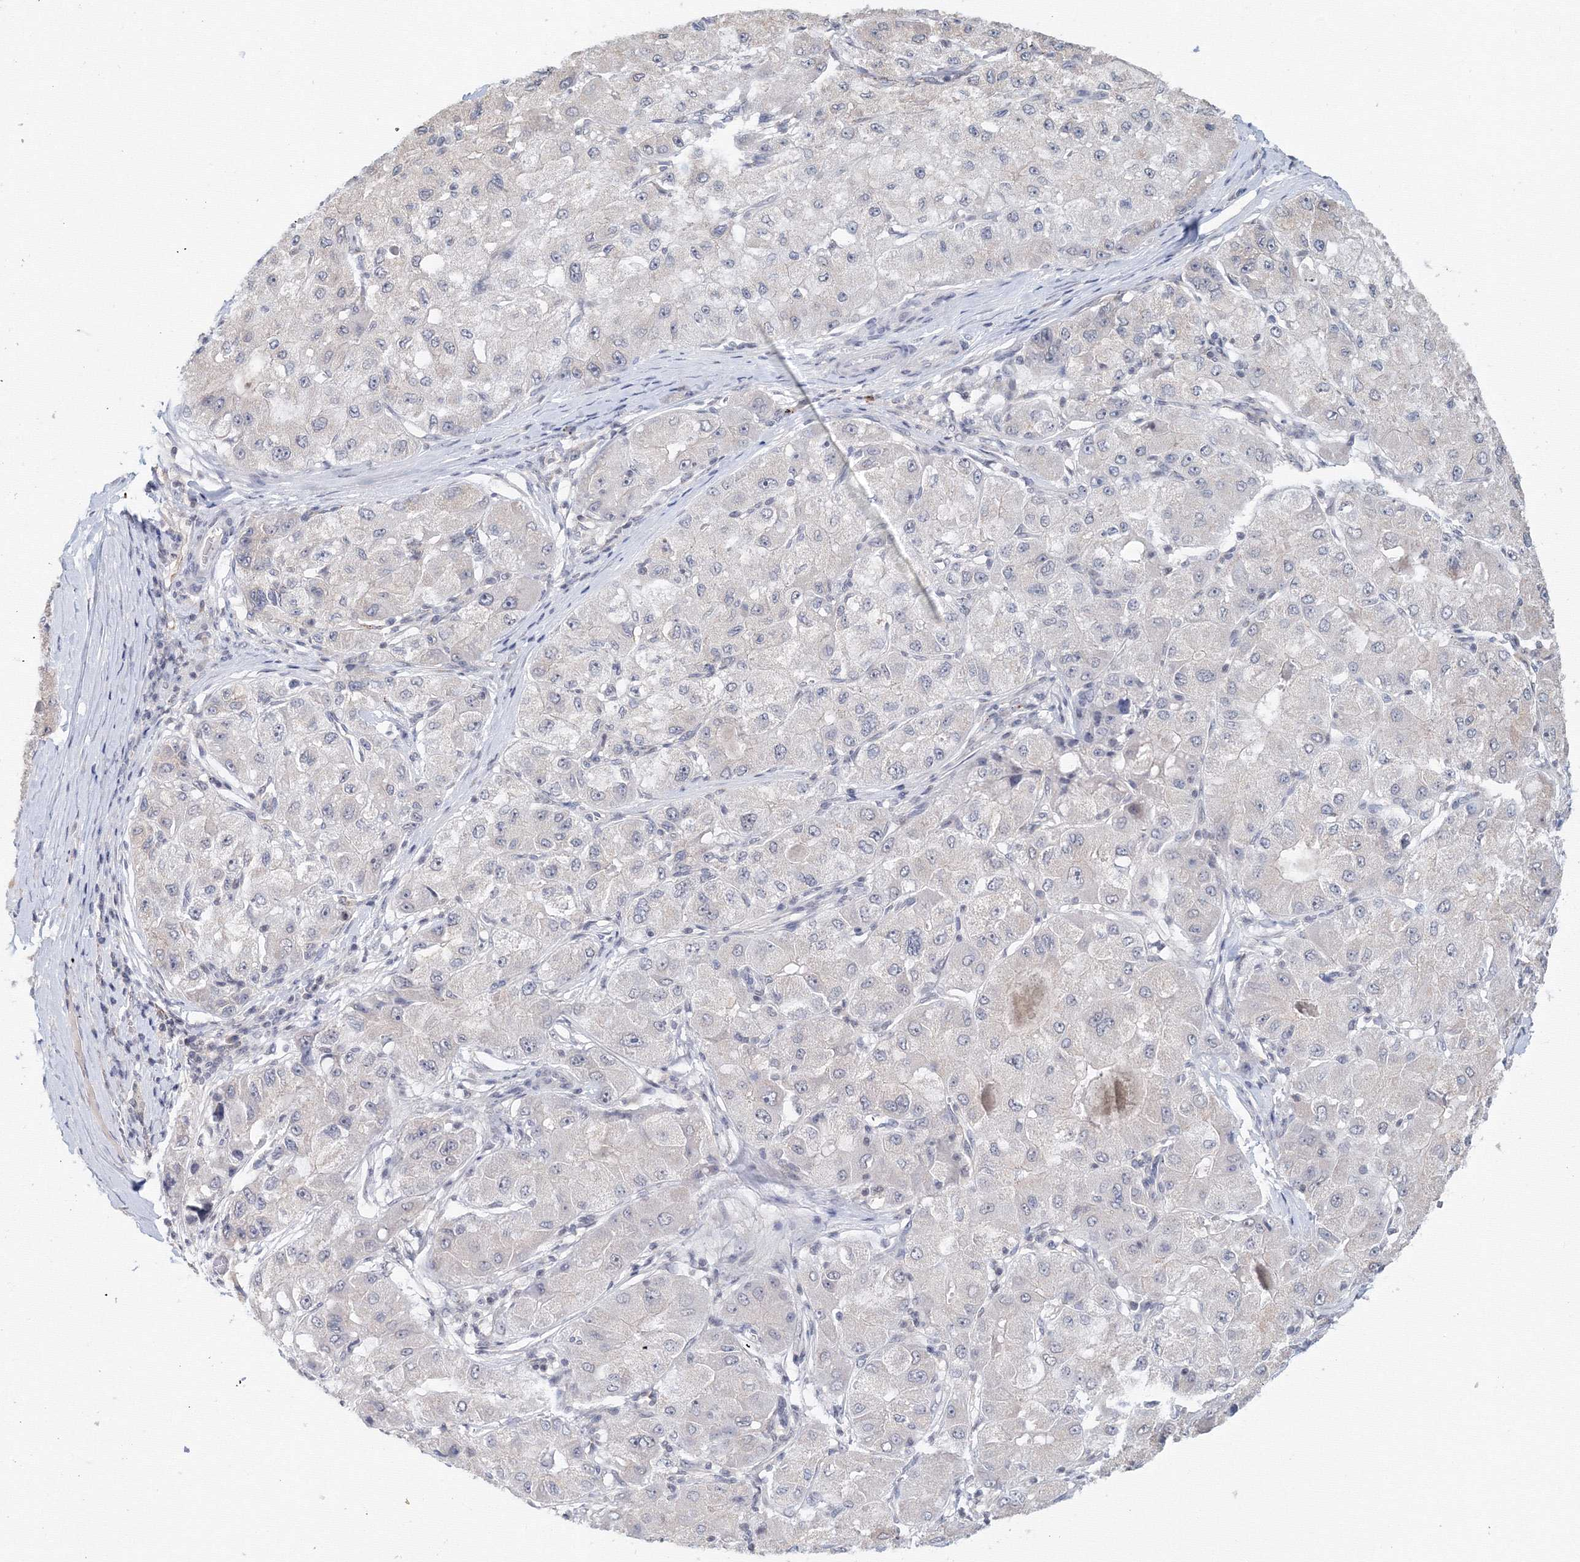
{"staining": {"intensity": "negative", "quantity": "none", "location": "none"}, "tissue": "liver cancer", "cell_type": "Tumor cells", "image_type": "cancer", "snomed": [{"axis": "morphology", "description": "Carcinoma, Hepatocellular, NOS"}, {"axis": "topography", "description": "Liver"}], "caption": "Tumor cells show no significant expression in liver hepatocellular carcinoma.", "gene": "SLC7A7", "patient": {"sex": "male", "age": 80}}